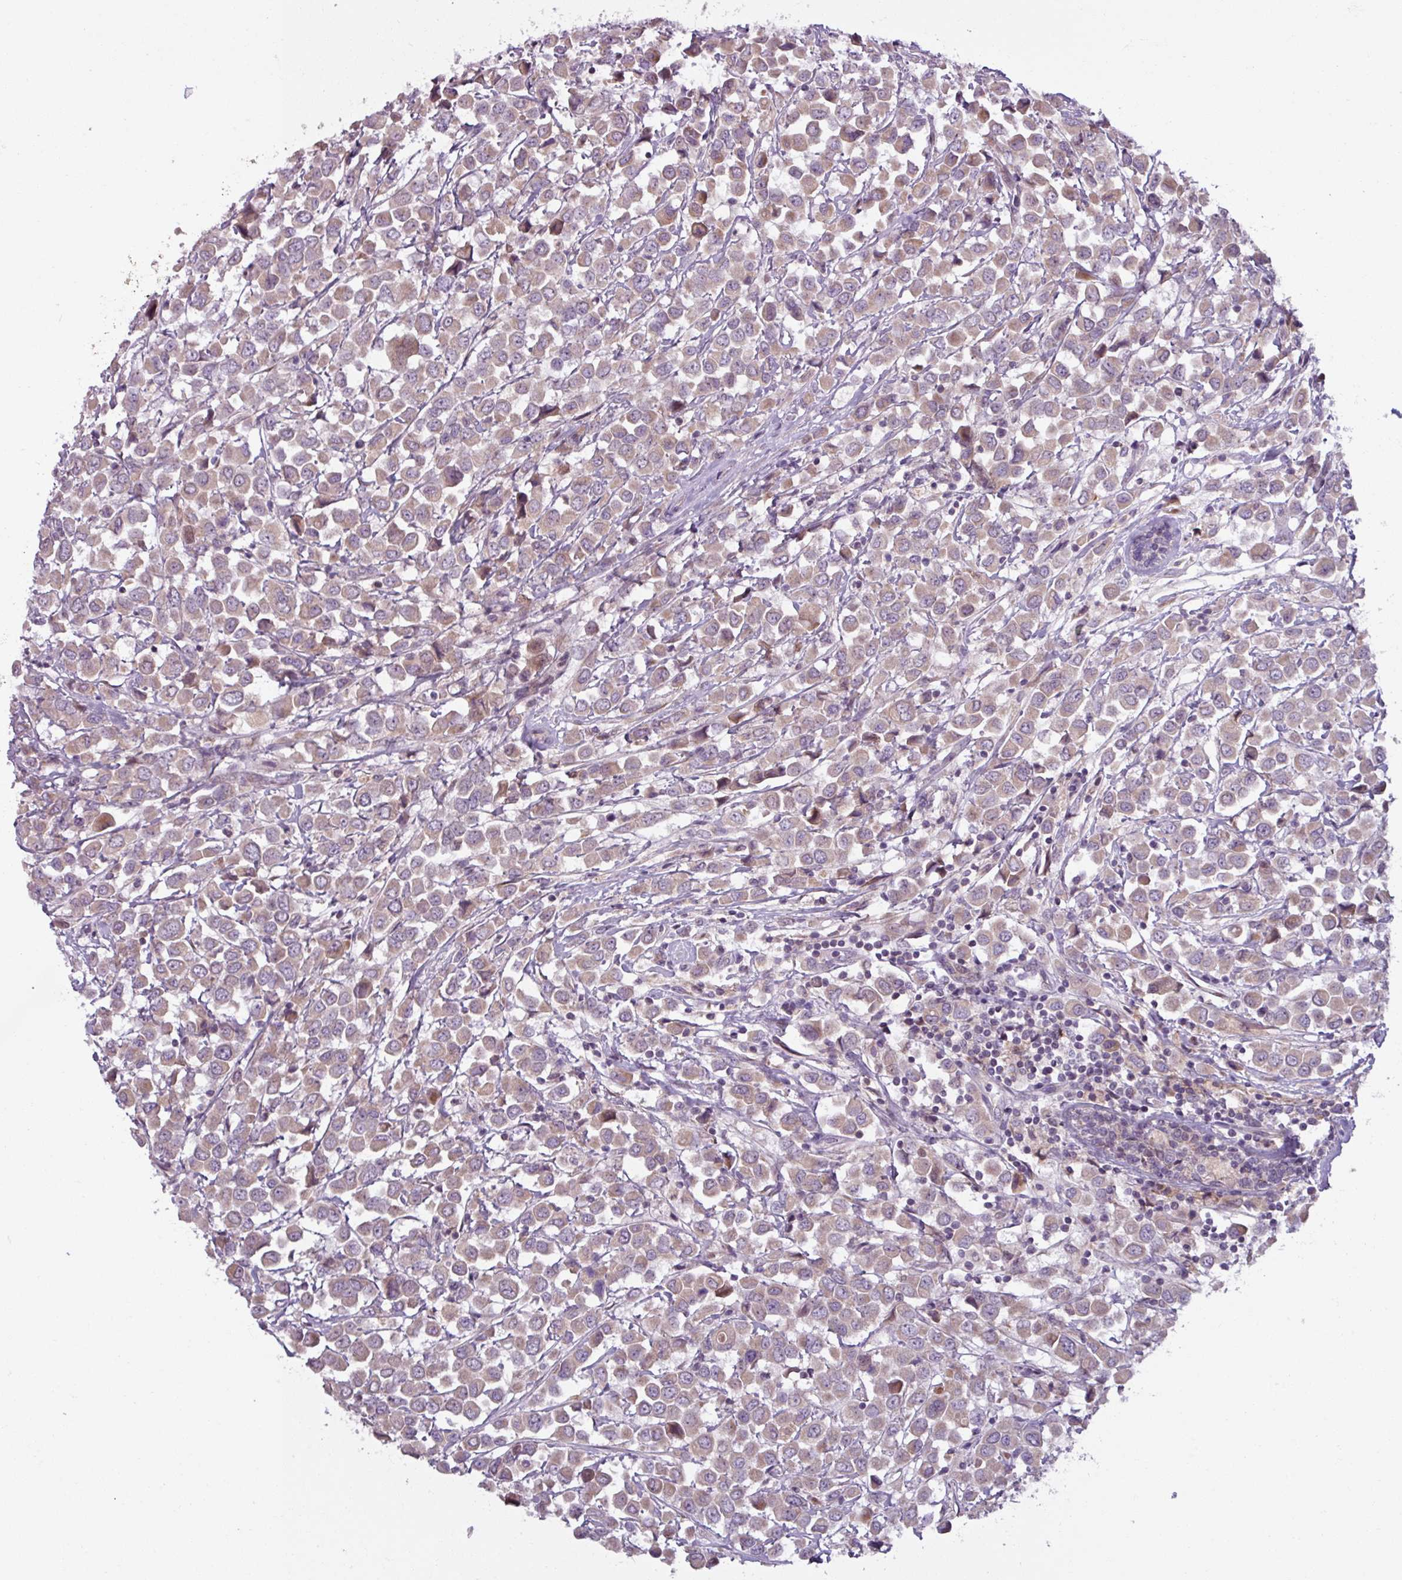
{"staining": {"intensity": "weak", "quantity": ">75%", "location": "cytoplasmic/membranous"}, "tissue": "breast cancer", "cell_type": "Tumor cells", "image_type": "cancer", "snomed": [{"axis": "morphology", "description": "Duct carcinoma"}, {"axis": "topography", "description": "Breast"}], "caption": "Immunohistochemical staining of human breast cancer displays low levels of weak cytoplasmic/membranous protein staining in approximately >75% of tumor cells.", "gene": "OGFOD3", "patient": {"sex": "female", "age": 61}}